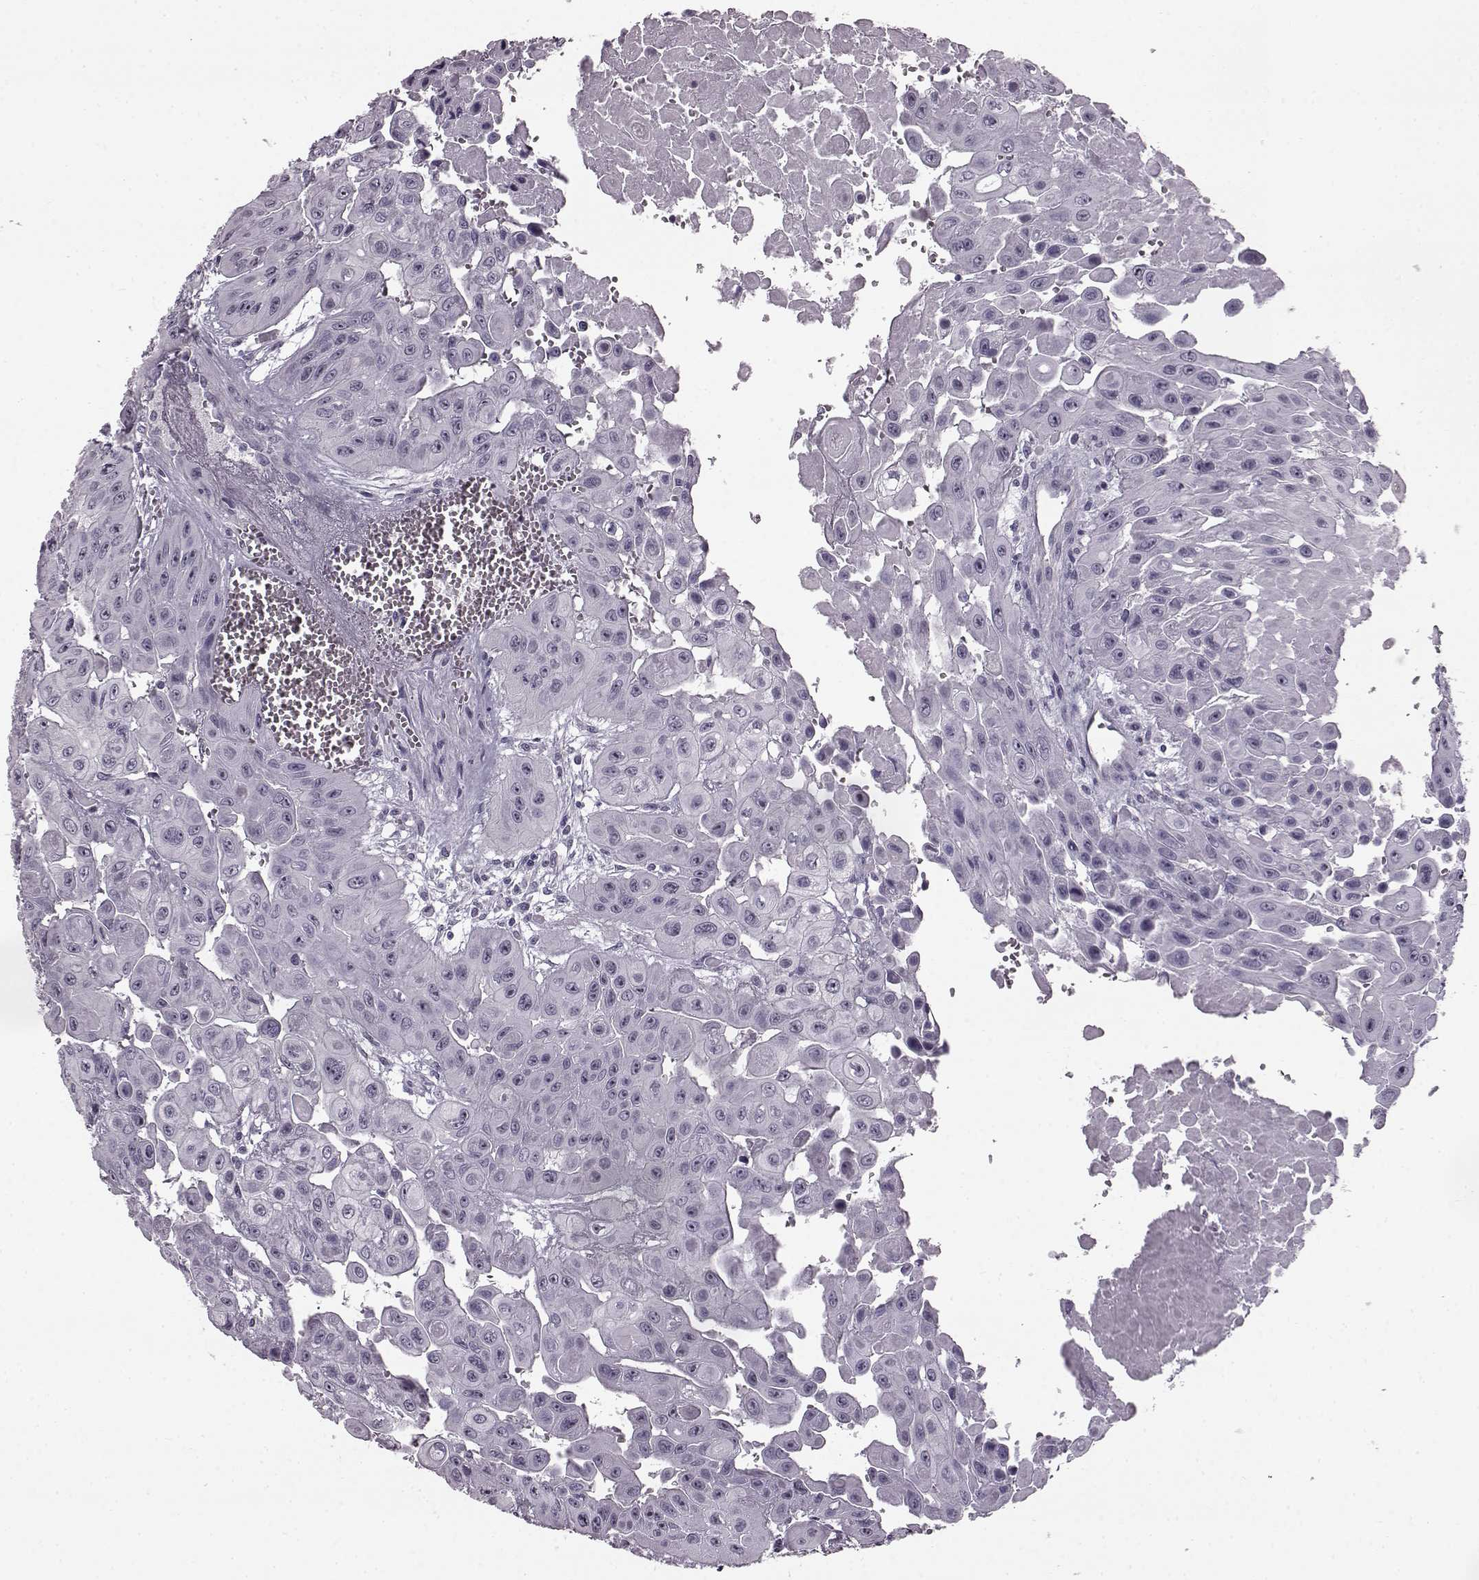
{"staining": {"intensity": "negative", "quantity": "none", "location": "none"}, "tissue": "head and neck cancer", "cell_type": "Tumor cells", "image_type": "cancer", "snomed": [{"axis": "morphology", "description": "Adenocarcinoma, NOS"}, {"axis": "topography", "description": "Head-Neck"}], "caption": "This is a micrograph of immunohistochemistry staining of head and neck adenocarcinoma, which shows no positivity in tumor cells.", "gene": "PRPH2", "patient": {"sex": "male", "age": 73}}